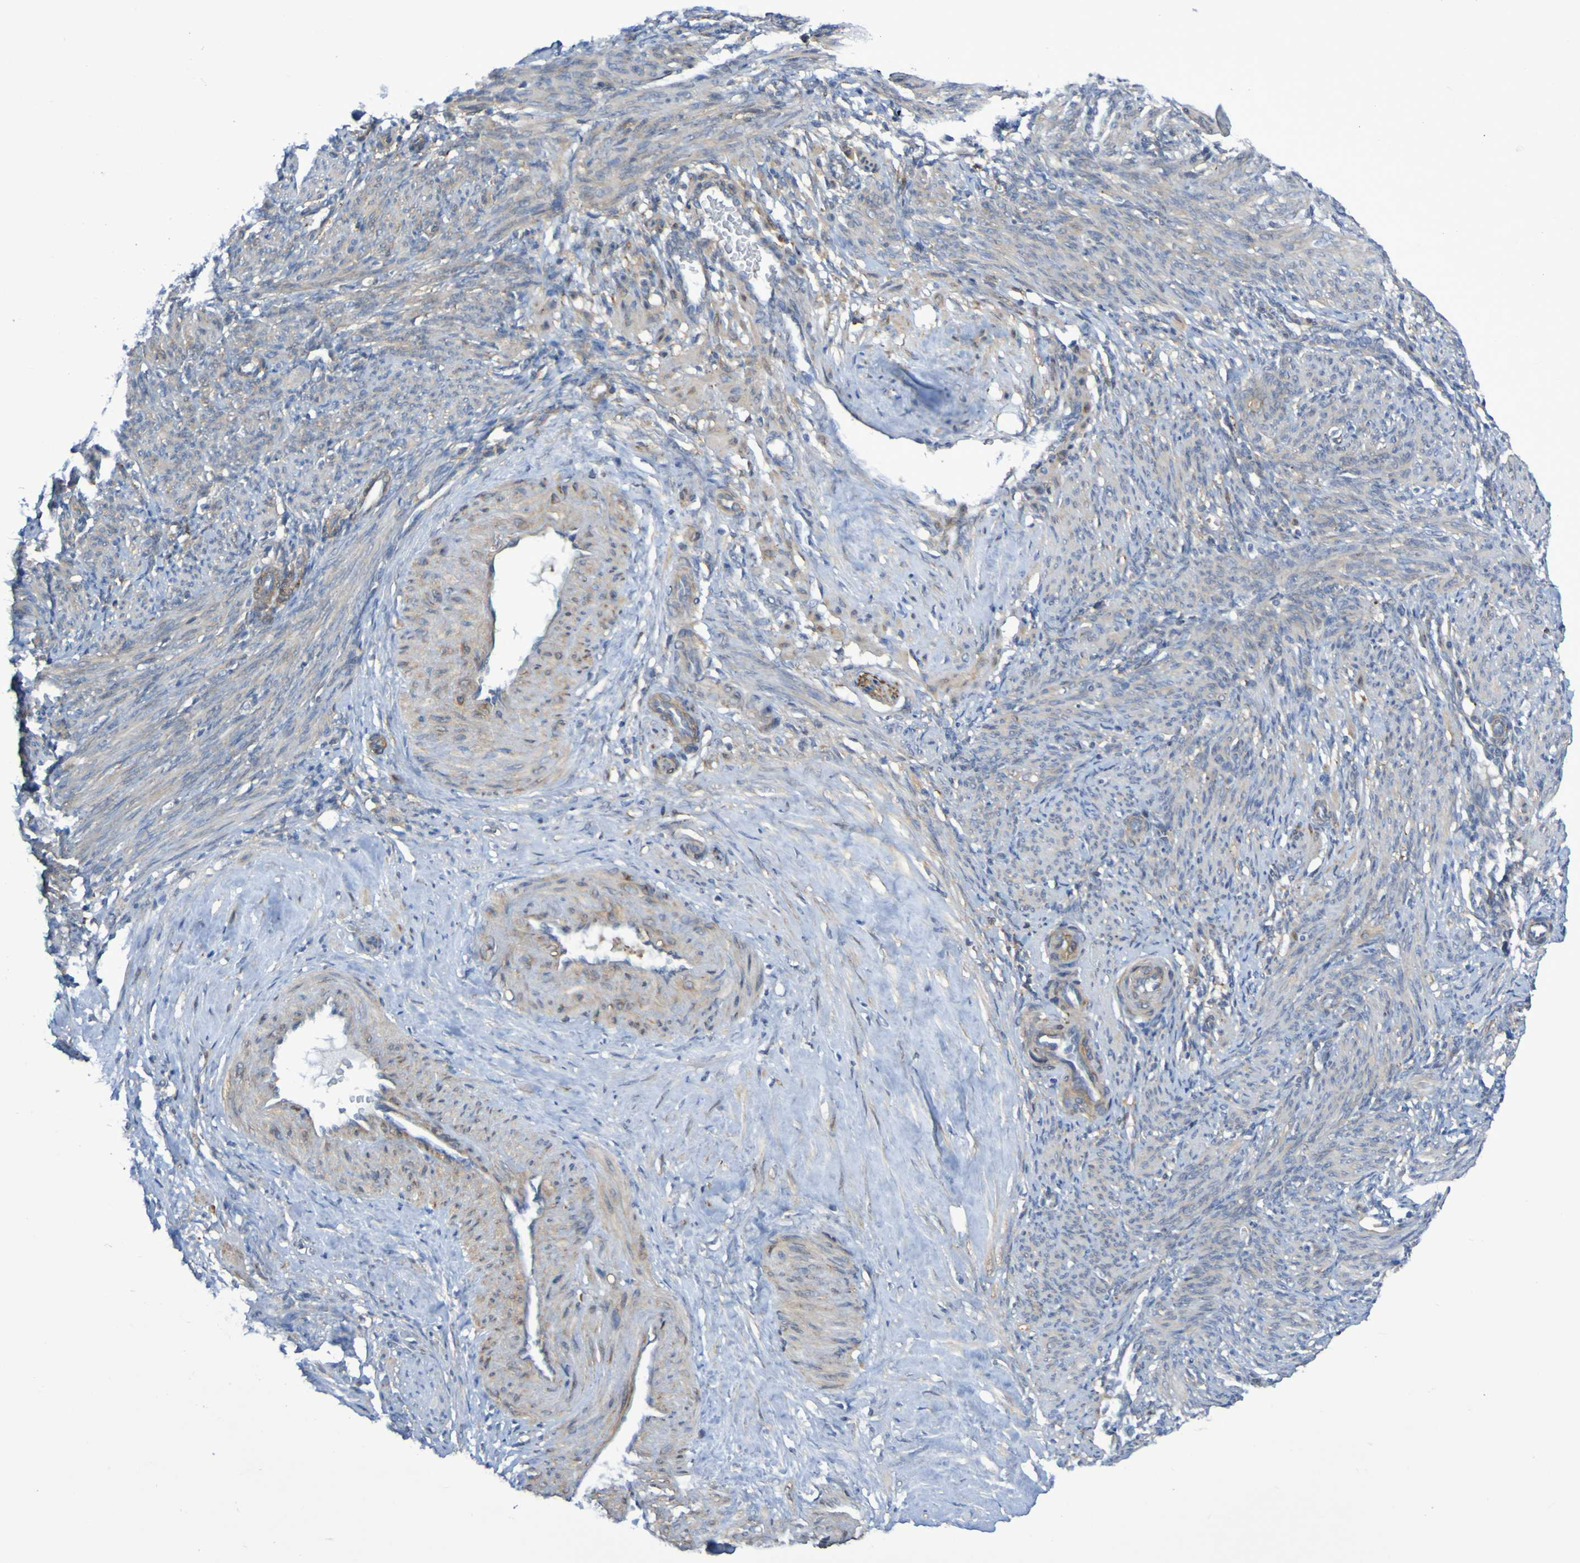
{"staining": {"intensity": "moderate", "quantity": "25%-75%", "location": "cytoplasmic/membranous"}, "tissue": "smooth muscle", "cell_type": "Smooth muscle cells", "image_type": "normal", "snomed": [{"axis": "morphology", "description": "Normal tissue, NOS"}, {"axis": "topography", "description": "Endometrium"}], "caption": "IHC of unremarkable human smooth muscle demonstrates medium levels of moderate cytoplasmic/membranous staining in approximately 25%-75% of smooth muscle cells.", "gene": "SCRG1", "patient": {"sex": "female", "age": 33}}